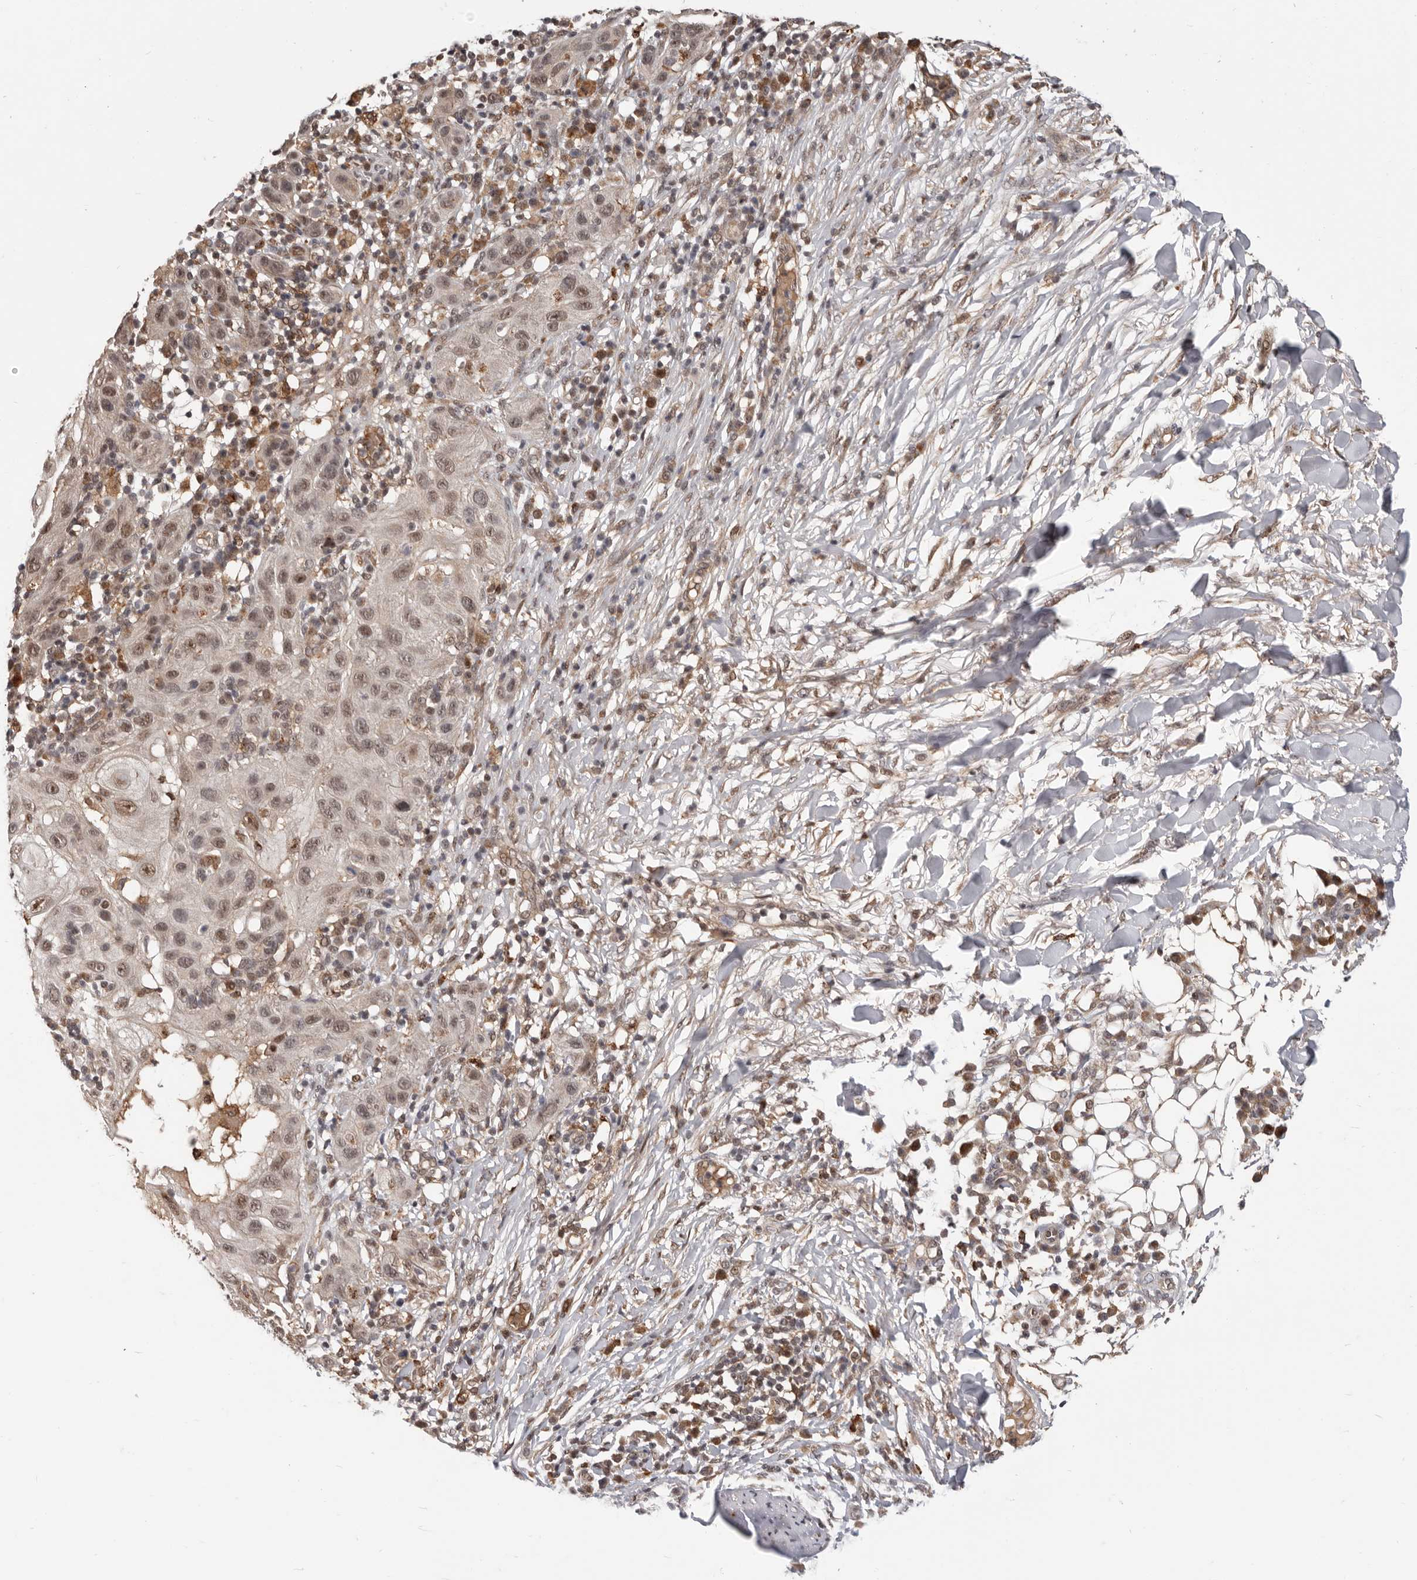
{"staining": {"intensity": "weak", "quantity": ">75%", "location": "nuclear"}, "tissue": "skin cancer", "cell_type": "Tumor cells", "image_type": "cancer", "snomed": [{"axis": "morphology", "description": "Normal tissue, NOS"}, {"axis": "morphology", "description": "Squamous cell carcinoma, NOS"}, {"axis": "topography", "description": "Skin"}], "caption": "The immunohistochemical stain highlights weak nuclear expression in tumor cells of squamous cell carcinoma (skin) tissue. (DAB IHC with brightfield microscopy, high magnification).", "gene": "NCOA3", "patient": {"sex": "female", "age": 96}}